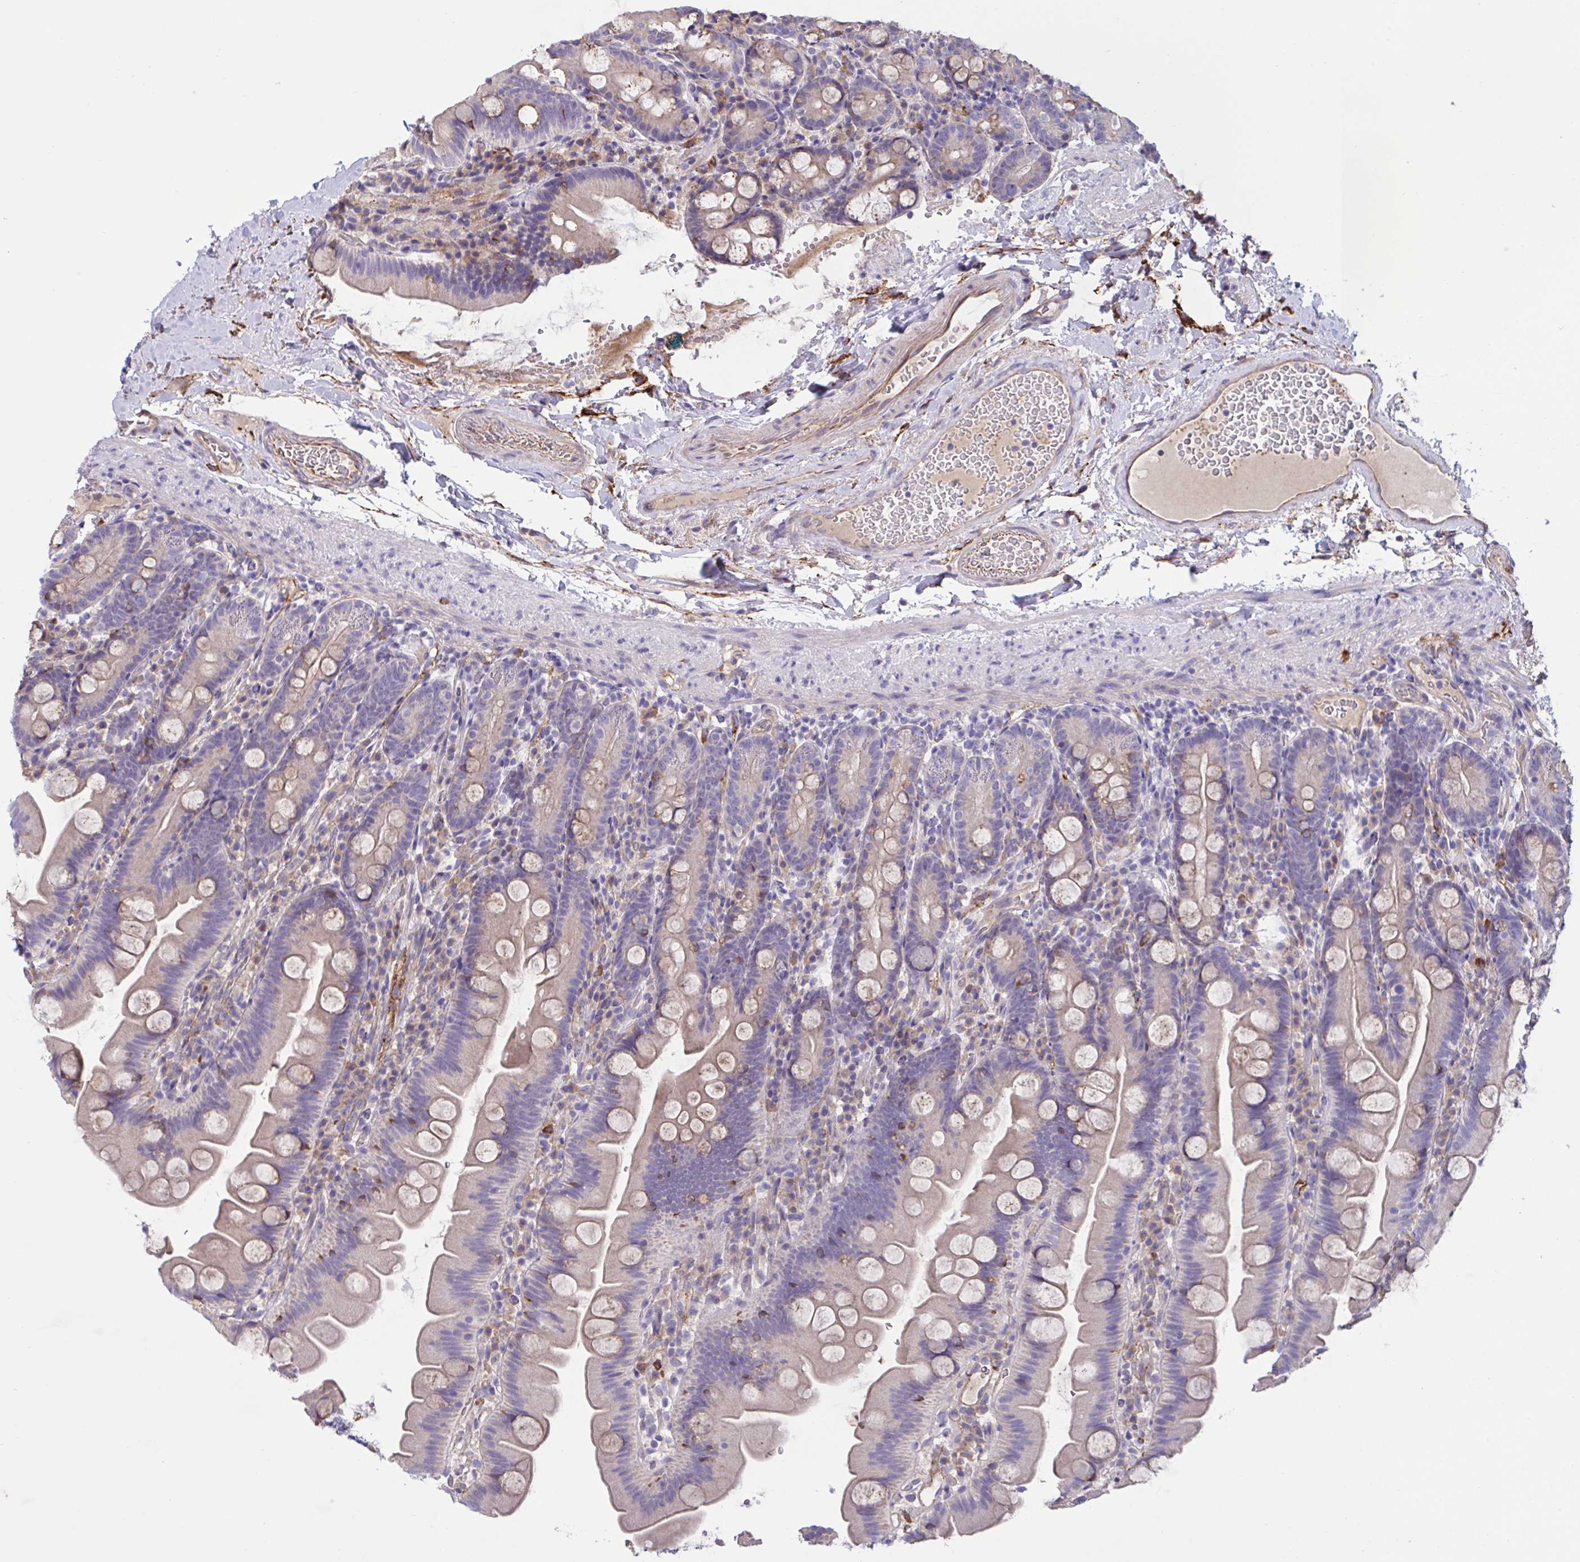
{"staining": {"intensity": "weak", "quantity": "25%-75%", "location": "cytoplasmic/membranous"}, "tissue": "small intestine", "cell_type": "Glandular cells", "image_type": "normal", "snomed": [{"axis": "morphology", "description": "Normal tissue, NOS"}, {"axis": "topography", "description": "Small intestine"}], "caption": "Weak cytoplasmic/membranous positivity is identified in about 25%-75% of glandular cells in benign small intestine.", "gene": "SLC66A1", "patient": {"sex": "female", "age": 68}}